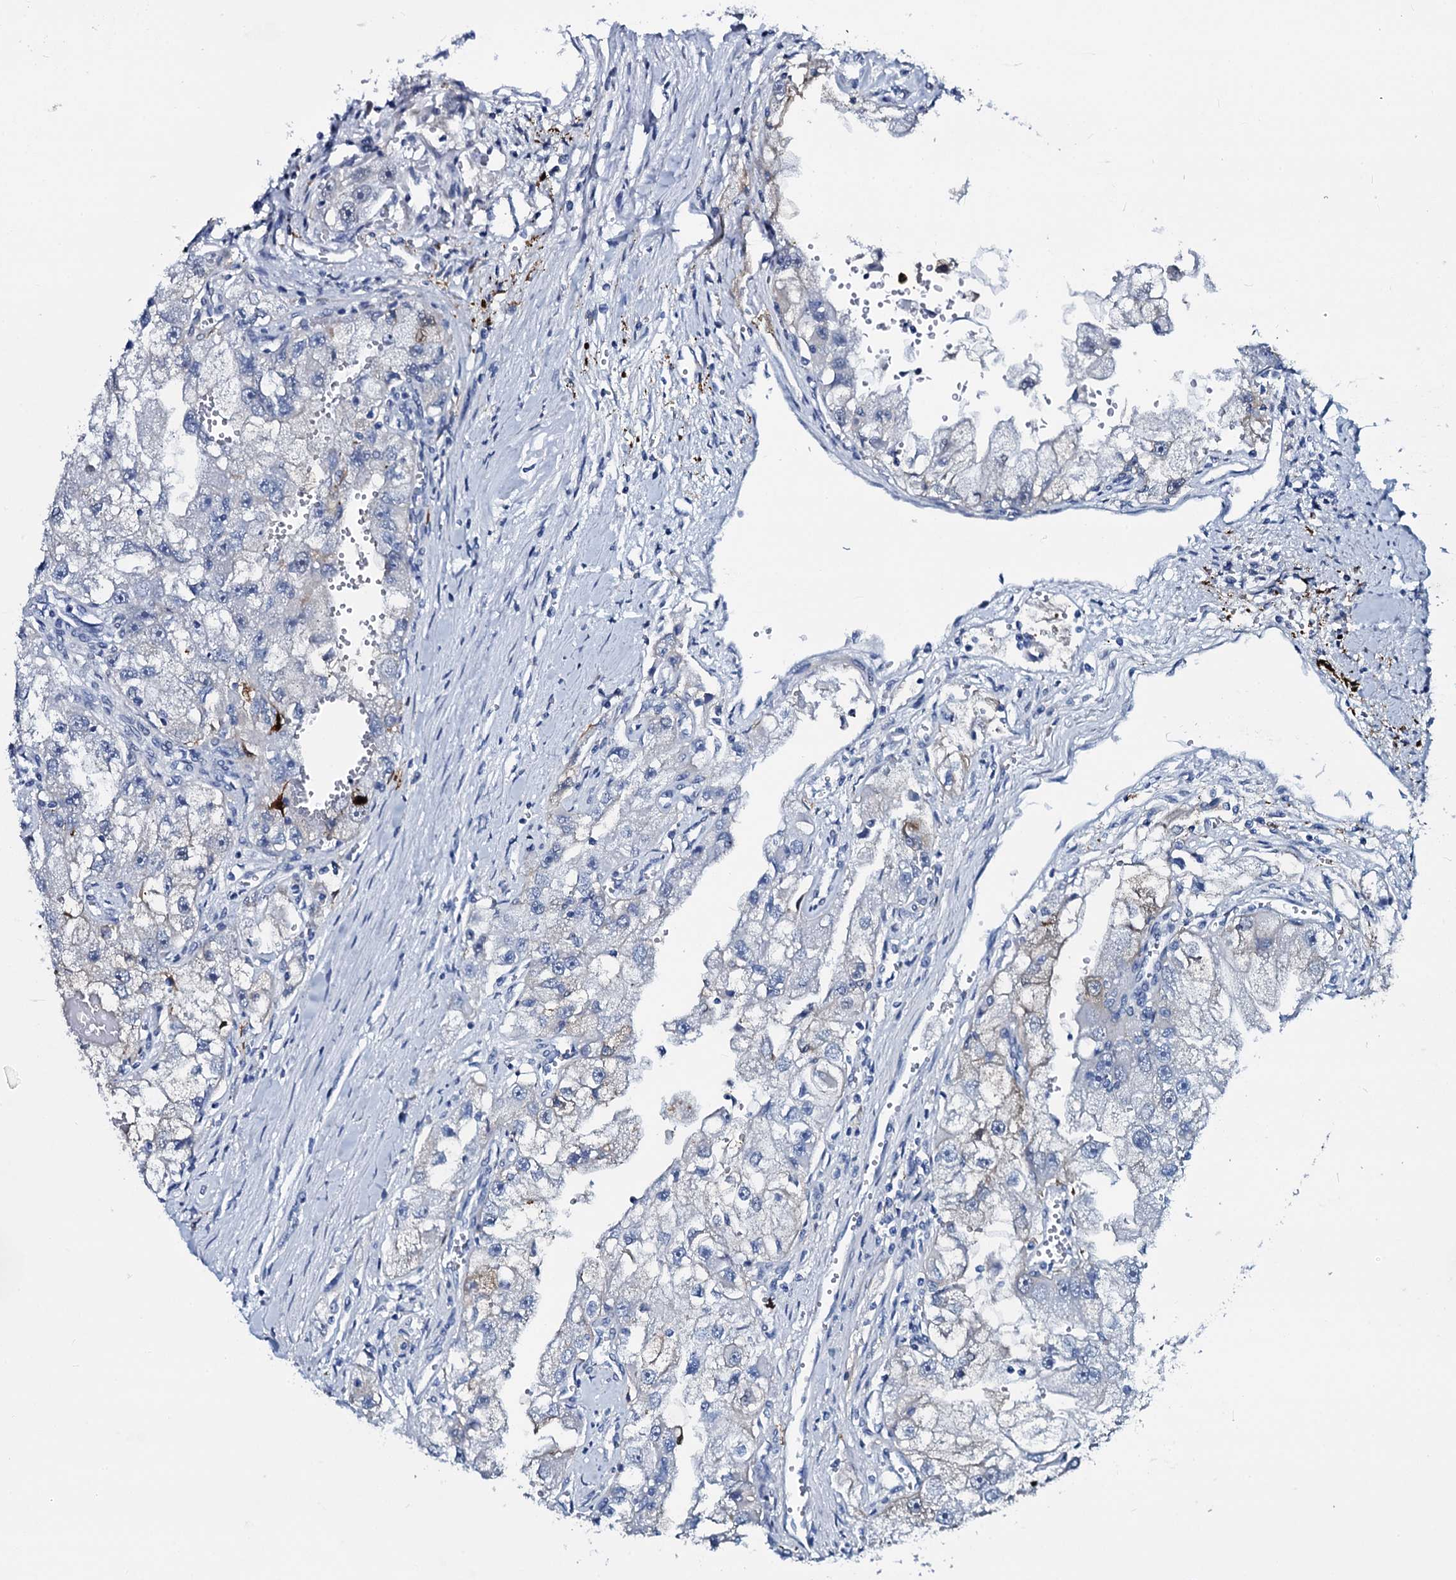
{"staining": {"intensity": "weak", "quantity": "<25%", "location": "cytoplasmic/membranous"}, "tissue": "renal cancer", "cell_type": "Tumor cells", "image_type": "cancer", "snomed": [{"axis": "morphology", "description": "Adenocarcinoma, NOS"}, {"axis": "topography", "description": "Kidney"}], "caption": "Adenocarcinoma (renal) was stained to show a protein in brown. There is no significant expression in tumor cells. (DAB immunohistochemistry visualized using brightfield microscopy, high magnification).", "gene": "SLC4A7", "patient": {"sex": "male", "age": 63}}